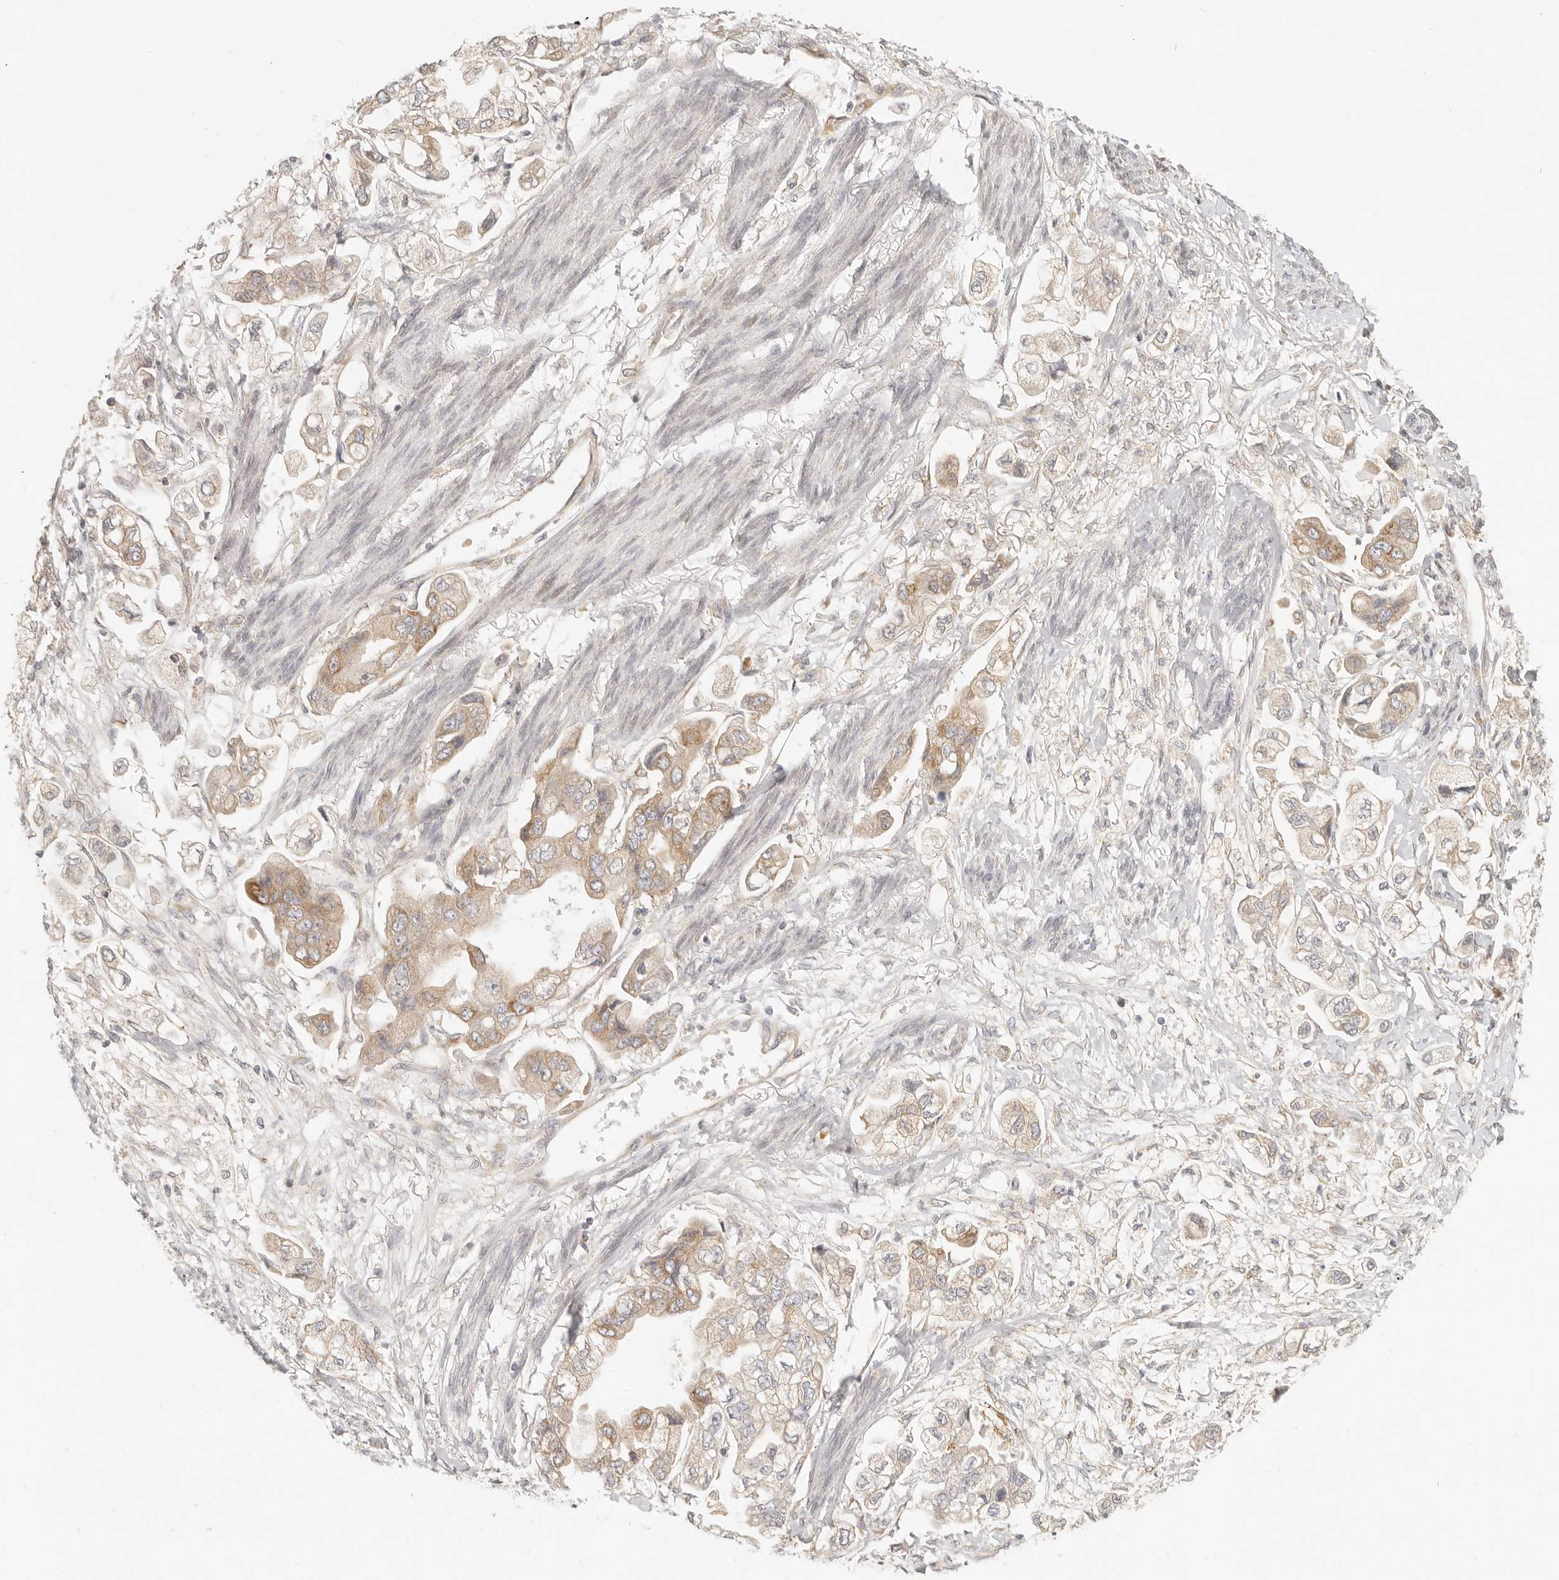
{"staining": {"intensity": "moderate", "quantity": "25%-75%", "location": "cytoplasmic/membranous"}, "tissue": "stomach cancer", "cell_type": "Tumor cells", "image_type": "cancer", "snomed": [{"axis": "morphology", "description": "Adenocarcinoma, NOS"}, {"axis": "topography", "description": "Stomach"}], "caption": "This histopathology image exhibits immunohistochemistry (IHC) staining of human stomach adenocarcinoma, with medium moderate cytoplasmic/membranous staining in approximately 25%-75% of tumor cells.", "gene": "PABPC4", "patient": {"sex": "male", "age": 62}}